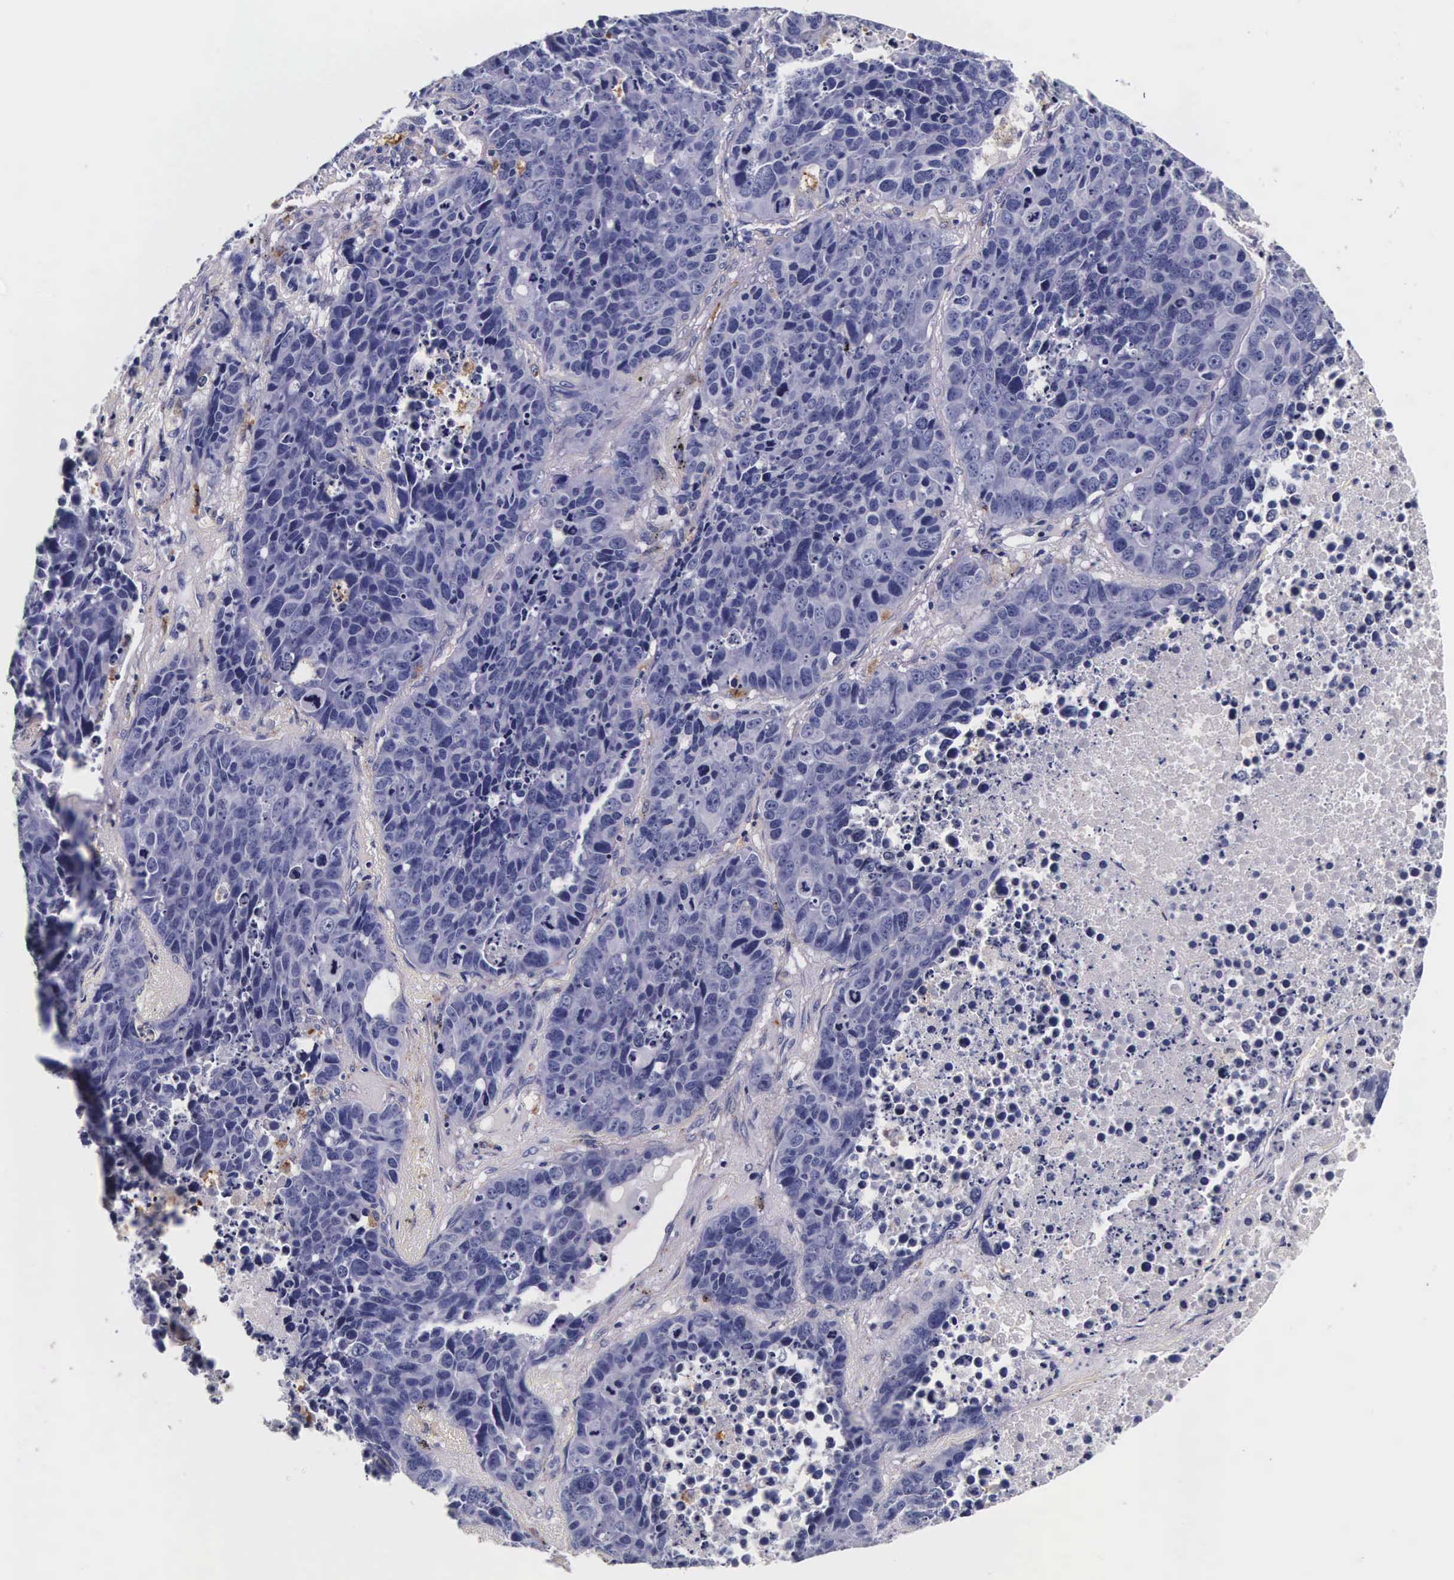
{"staining": {"intensity": "negative", "quantity": "none", "location": "none"}, "tissue": "lung cancer", "cell_type": "Tumor cells", "image_type": "cancer", "snomed": [{"axis": "morphology", "description": "Carcinoid, malignant, NOS"}, {"axis": "topography", "description": "Lung"}], "caption": "An immunohistochemistry image of lung cancer is shown. There is no staining in tumor cells of lung cancer.", "gene": "CTSB", "patient": {"sex": "male", "age": 60}}